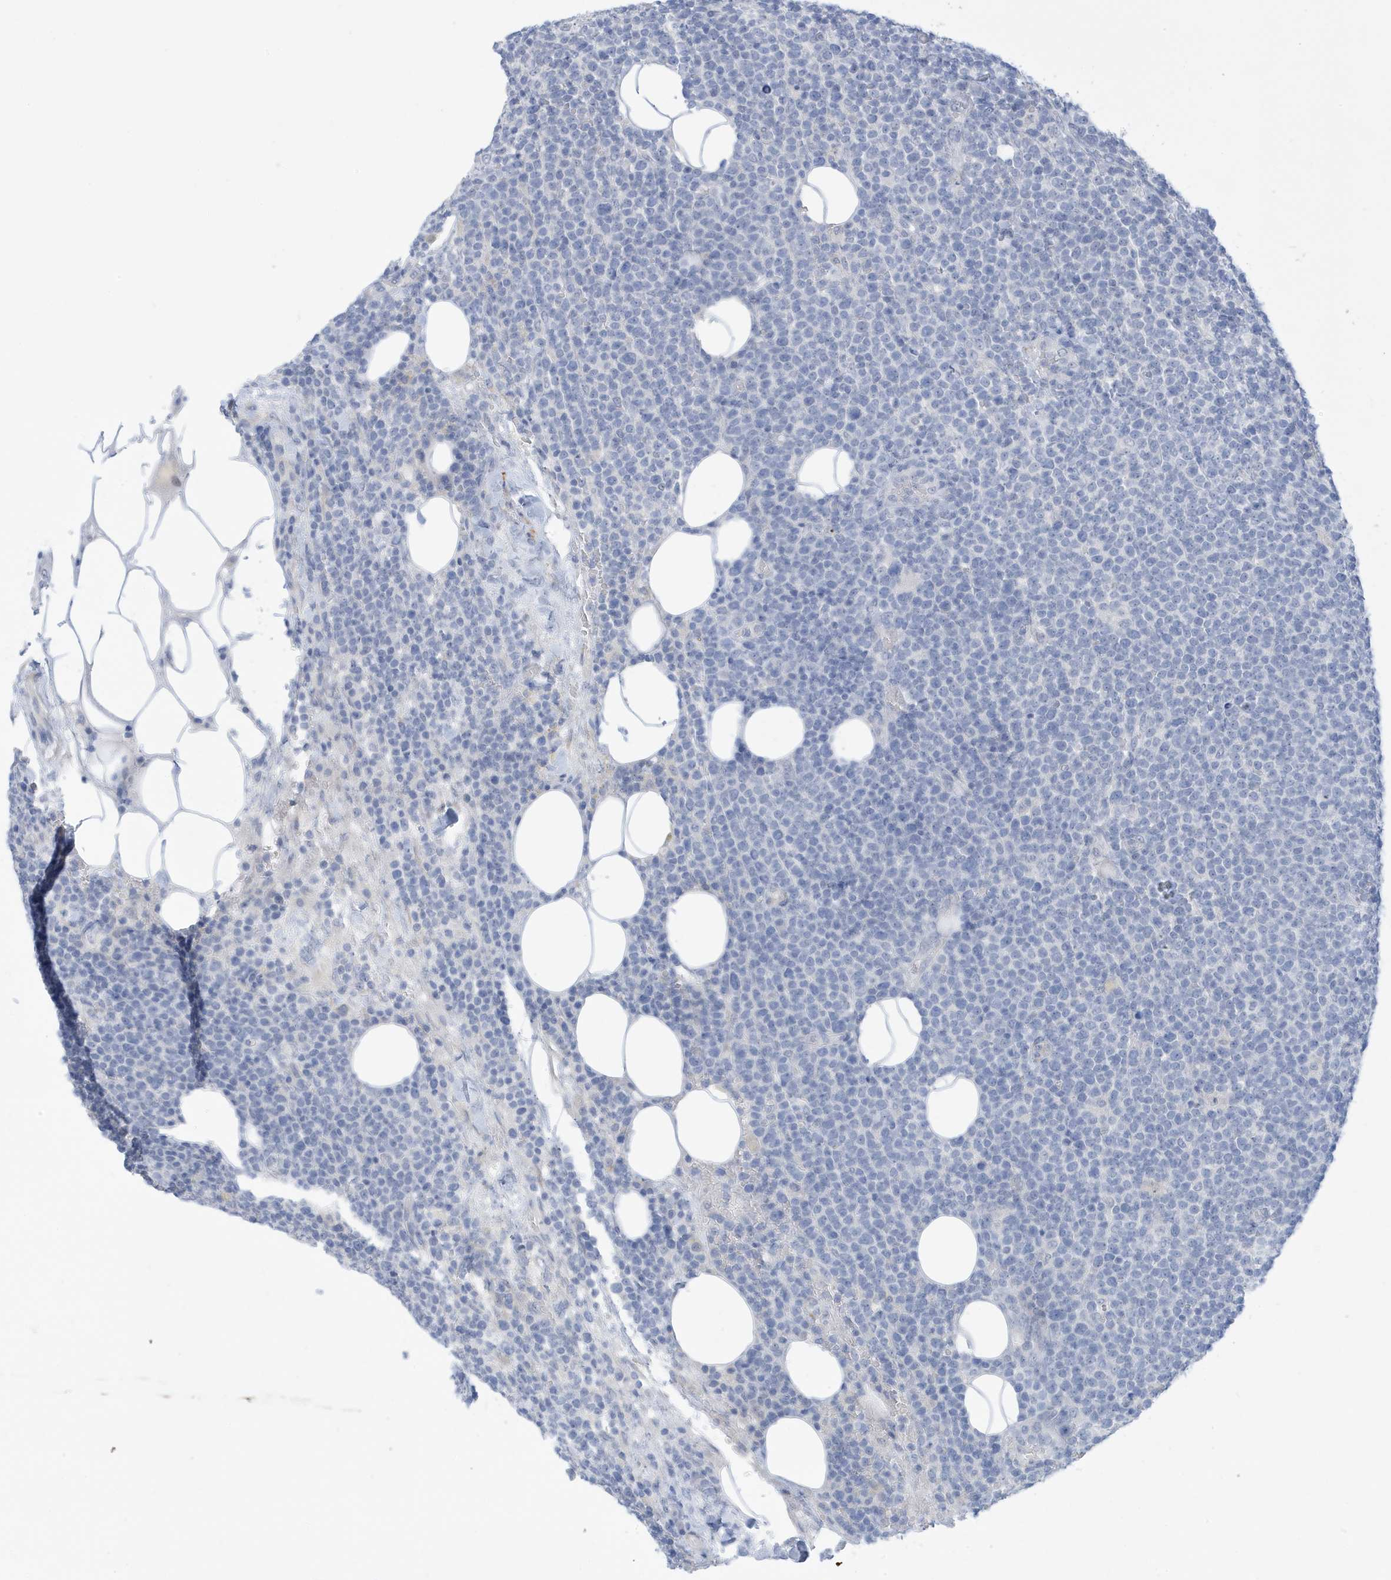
{"staining": {"intensity": "negative", "quantity": "none", "location": "none"}, "tissue": "lymphoma", "cell_type": "Tumor cells", "image_type": "cancer", "snomed": [{"axis": "morphology", "description": "Malignant lymphoma, non-Hodgkin's type, High grade"}, {"axis": "topography", "description": "Lymph node"}], "caption": "IHC of human lymphoma exhibits no positivity in tumor cells.", "gene": "PERM1", "patient": {"sex": "male", "age": 61}}